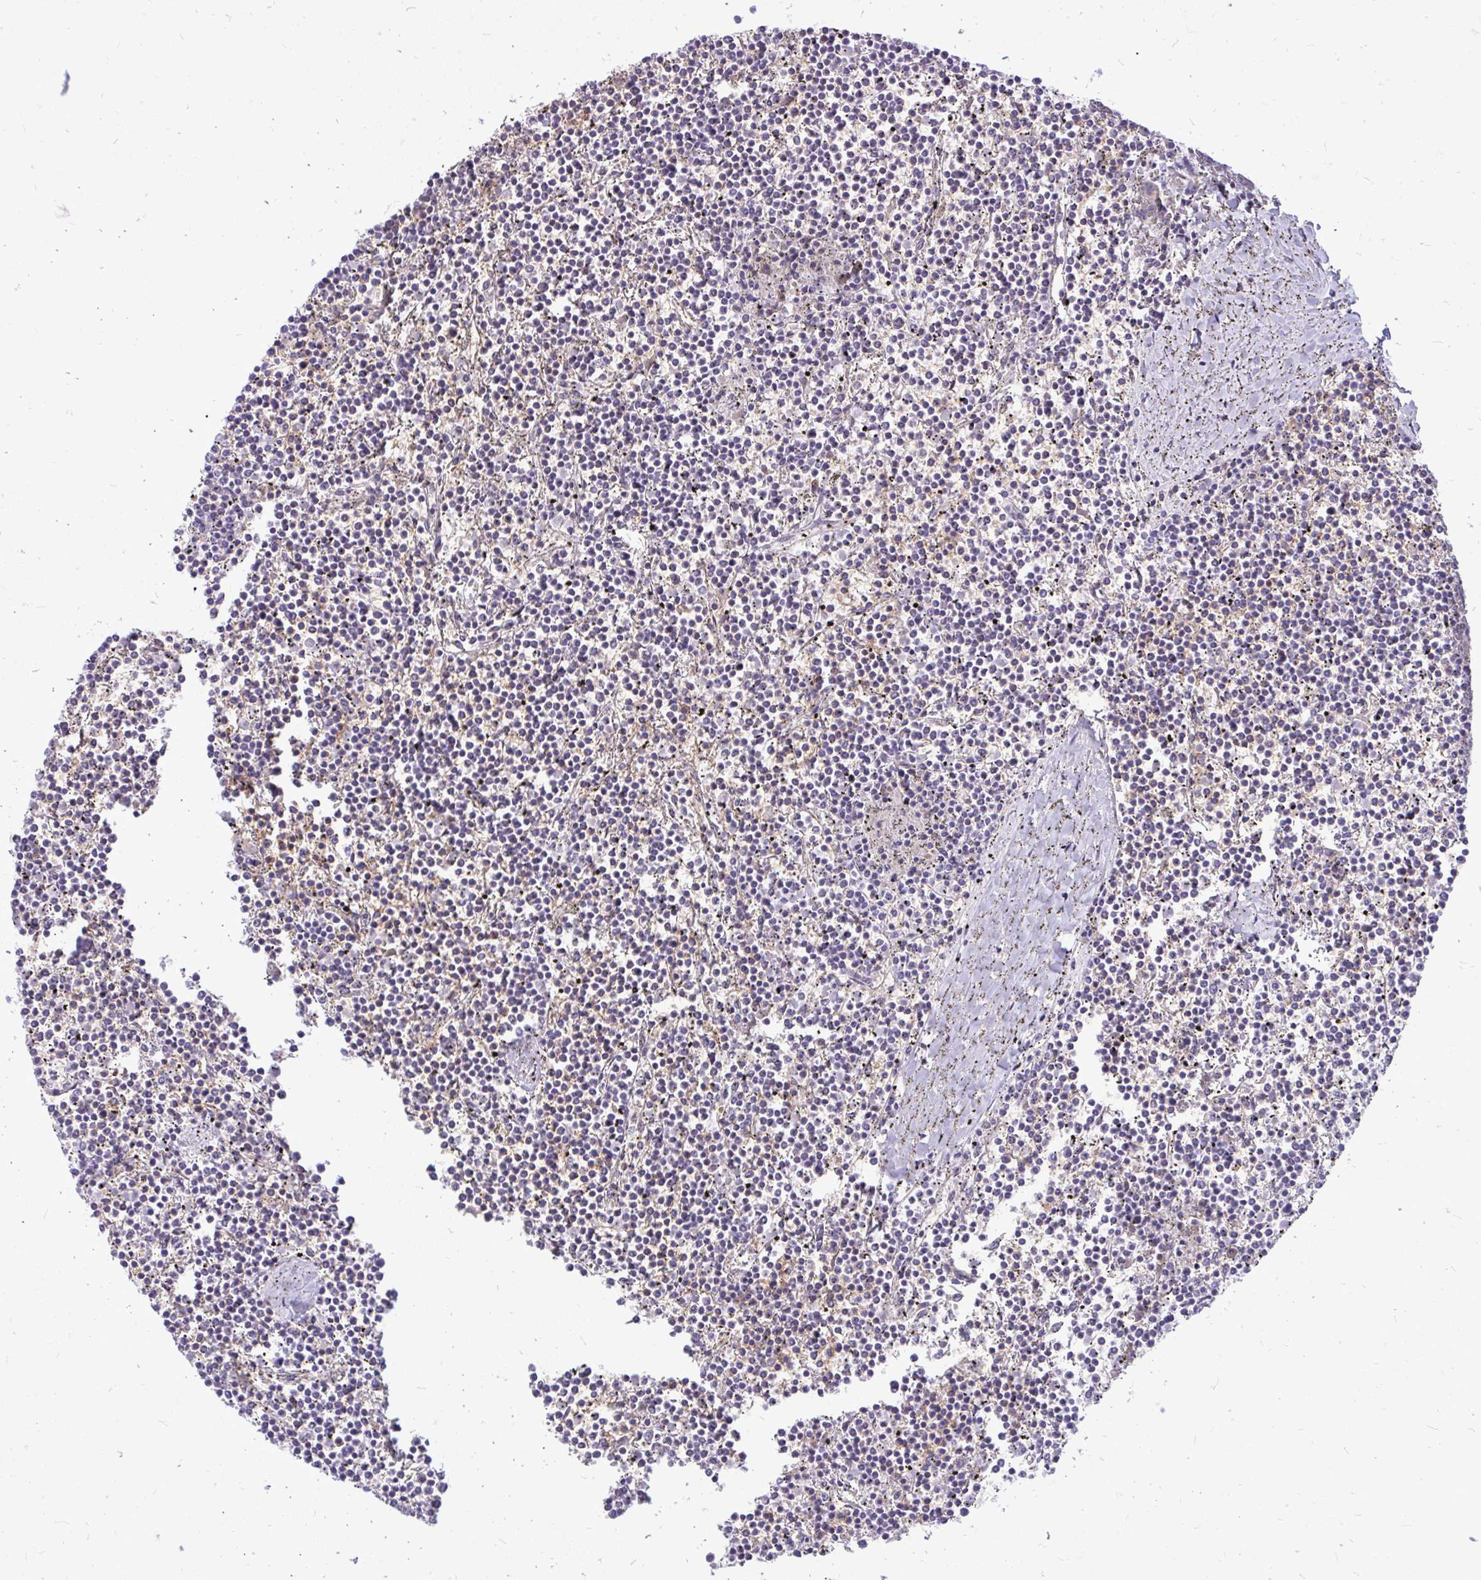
{"staining": {"intensity": "negative", "quantity": "none", "location": "none"}, "tissue": "lymphoma", "cell_type": "Tumor cells", "image_type": "cancer", "snomed": [{"axis": "morphology", "description": "Malignant lymphoma, non-Hodgkin's type, Low grade"}, {"axis": "topography", "description": "Spleen"}], "caption": "High magnification brightfield microscopy of malignant lymphoma, non-Hodgkin's type (low-grade) stained with DAB (3,3'-diaminobenzidine) (brown) and counterstained with hematoxylin (blue): tumor cells show no significant expression.", "gene": "ZSCAN25", "patient": {"sex": "female", "age": 19}}